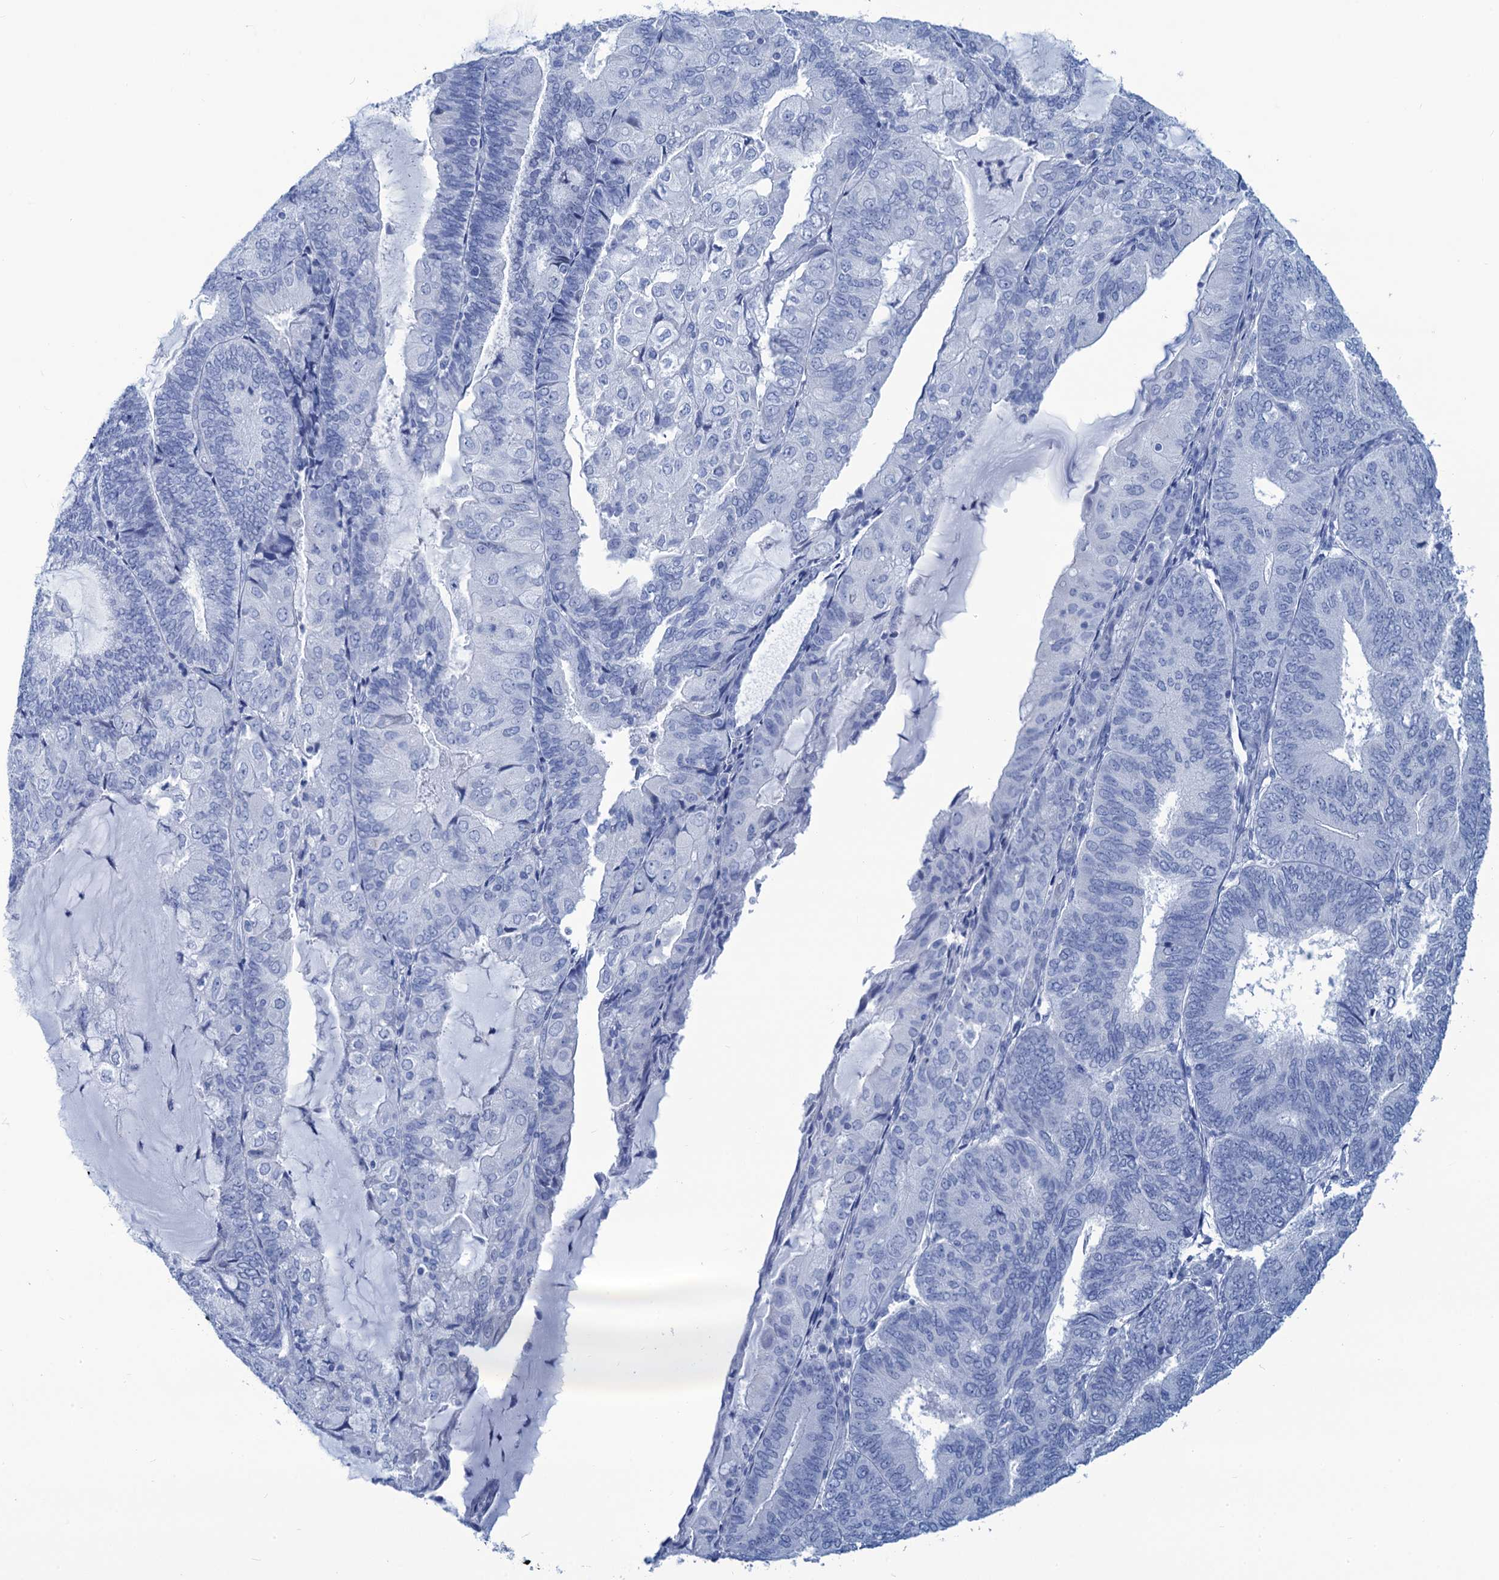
{"staining": {"intensity": "negative", "quantity": "none", "location": "none"}, "tissue": "endometrial cancer", "cell_type": "Tumor cells", "image_type": "cancer", "snomed": [{"axis": "morphology", "description": "Adenocarcinoma, NOS"}, {"axis": "topography", "description": "Endometrium"}], "caption": "Human endometrial cancer (adenocarcinoma) stained for a protein using immunohistochemistry reveals no positivity in tumor cells.", "gene": "CABYR", "patient": {"sex": "female", "age": 81}}